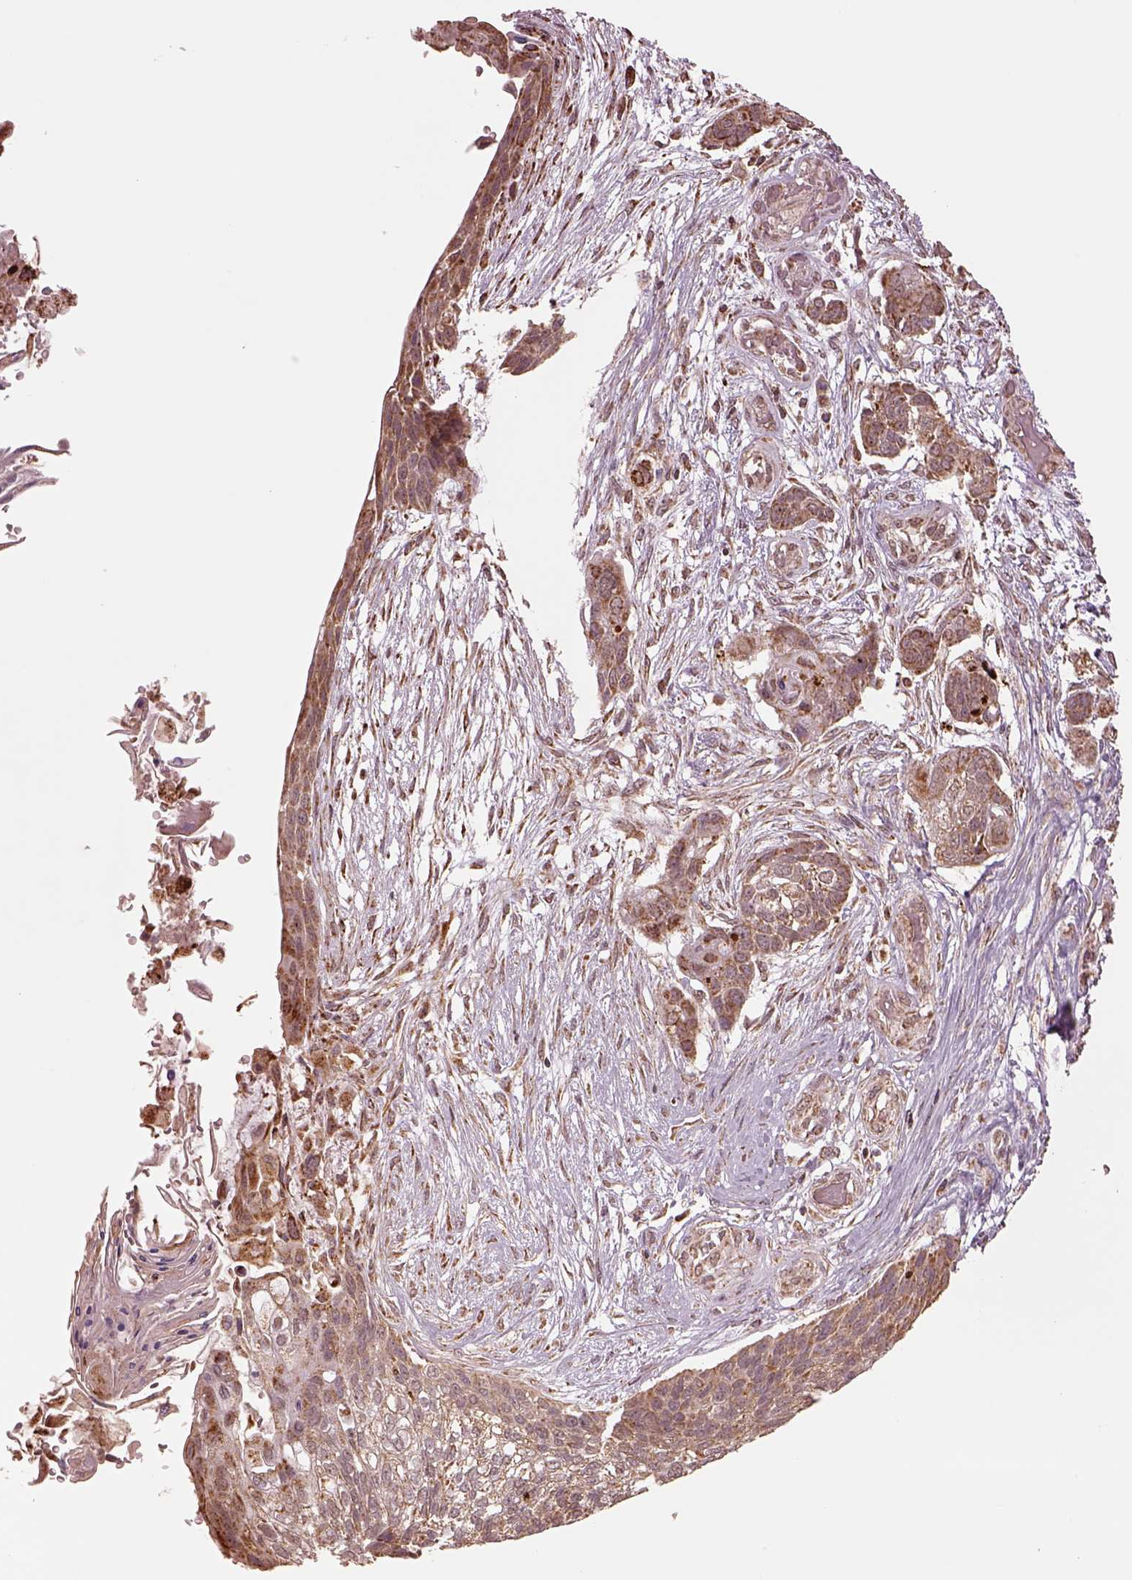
{"staining": {"intensity": "moderate", "quantity": ">75%", "location": "cytoplasmic/membranous"}, "tissue": "lung cancer", "cell_type": "Tumor cells", "image_type": "cancer", "snomed": [{"axis": "morphology", "description": "Squamous cell carcinoma, NOS"}, {"axis": "topography", "description": "Lung"}], "caption": "DAB immunohistochemical staining of human lung squamous cell carcinoma exhibits moderate cytoplasmic/membranous protein positivity in approximately >75% of tumor cells. The protein of interest is stained brown, and the nuclei are stained in blue (DAB (3,3'-diaminobenzidine) IHC with brightfield microscopy, high magnification).", "gene": "SEL1L3", "patient": {"sex": "male", "age": 69}}